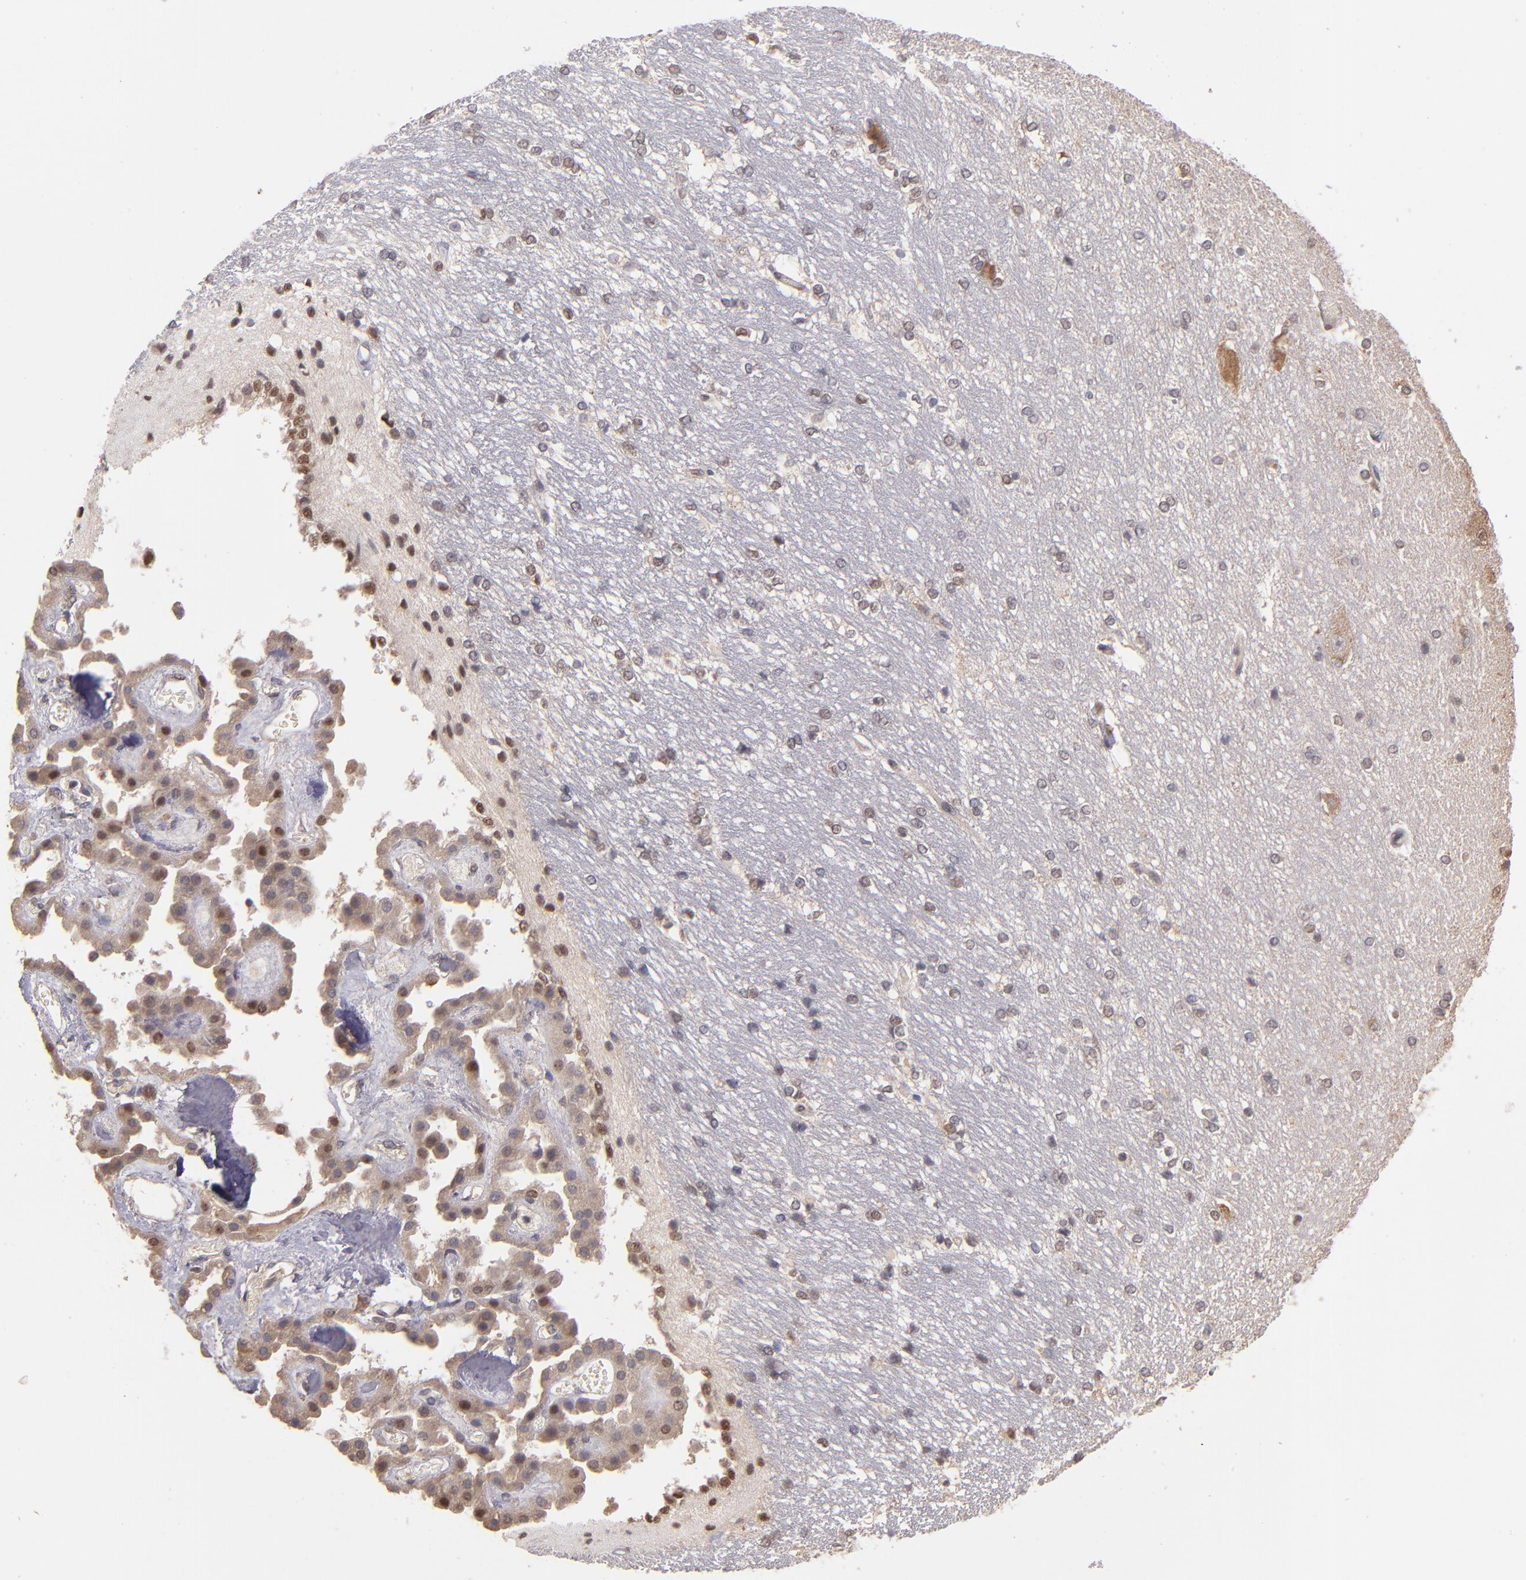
{"staining": {"intensity": "negative", "quantity": "none", "location": "none"}, "tissue": "hippocampus", "cell_type": "Glial cells", "image_type": "normal", "snomed": [{"axis": "morphology", "description": "Normal tissue, NOS"}, {"axis": "topography", "description": "Hippocampus"}], "caption": "Immunohistochemistry (IHC) of unremarkable human hippocampus displays no staining in glial cells. (Brightfield microscopy of DAB (3,3'-diaminobenzidine) immunohistochemistry at high magnification).", "gene": "ABHD12B", "patient": {"sex": "female", "age": 19}}